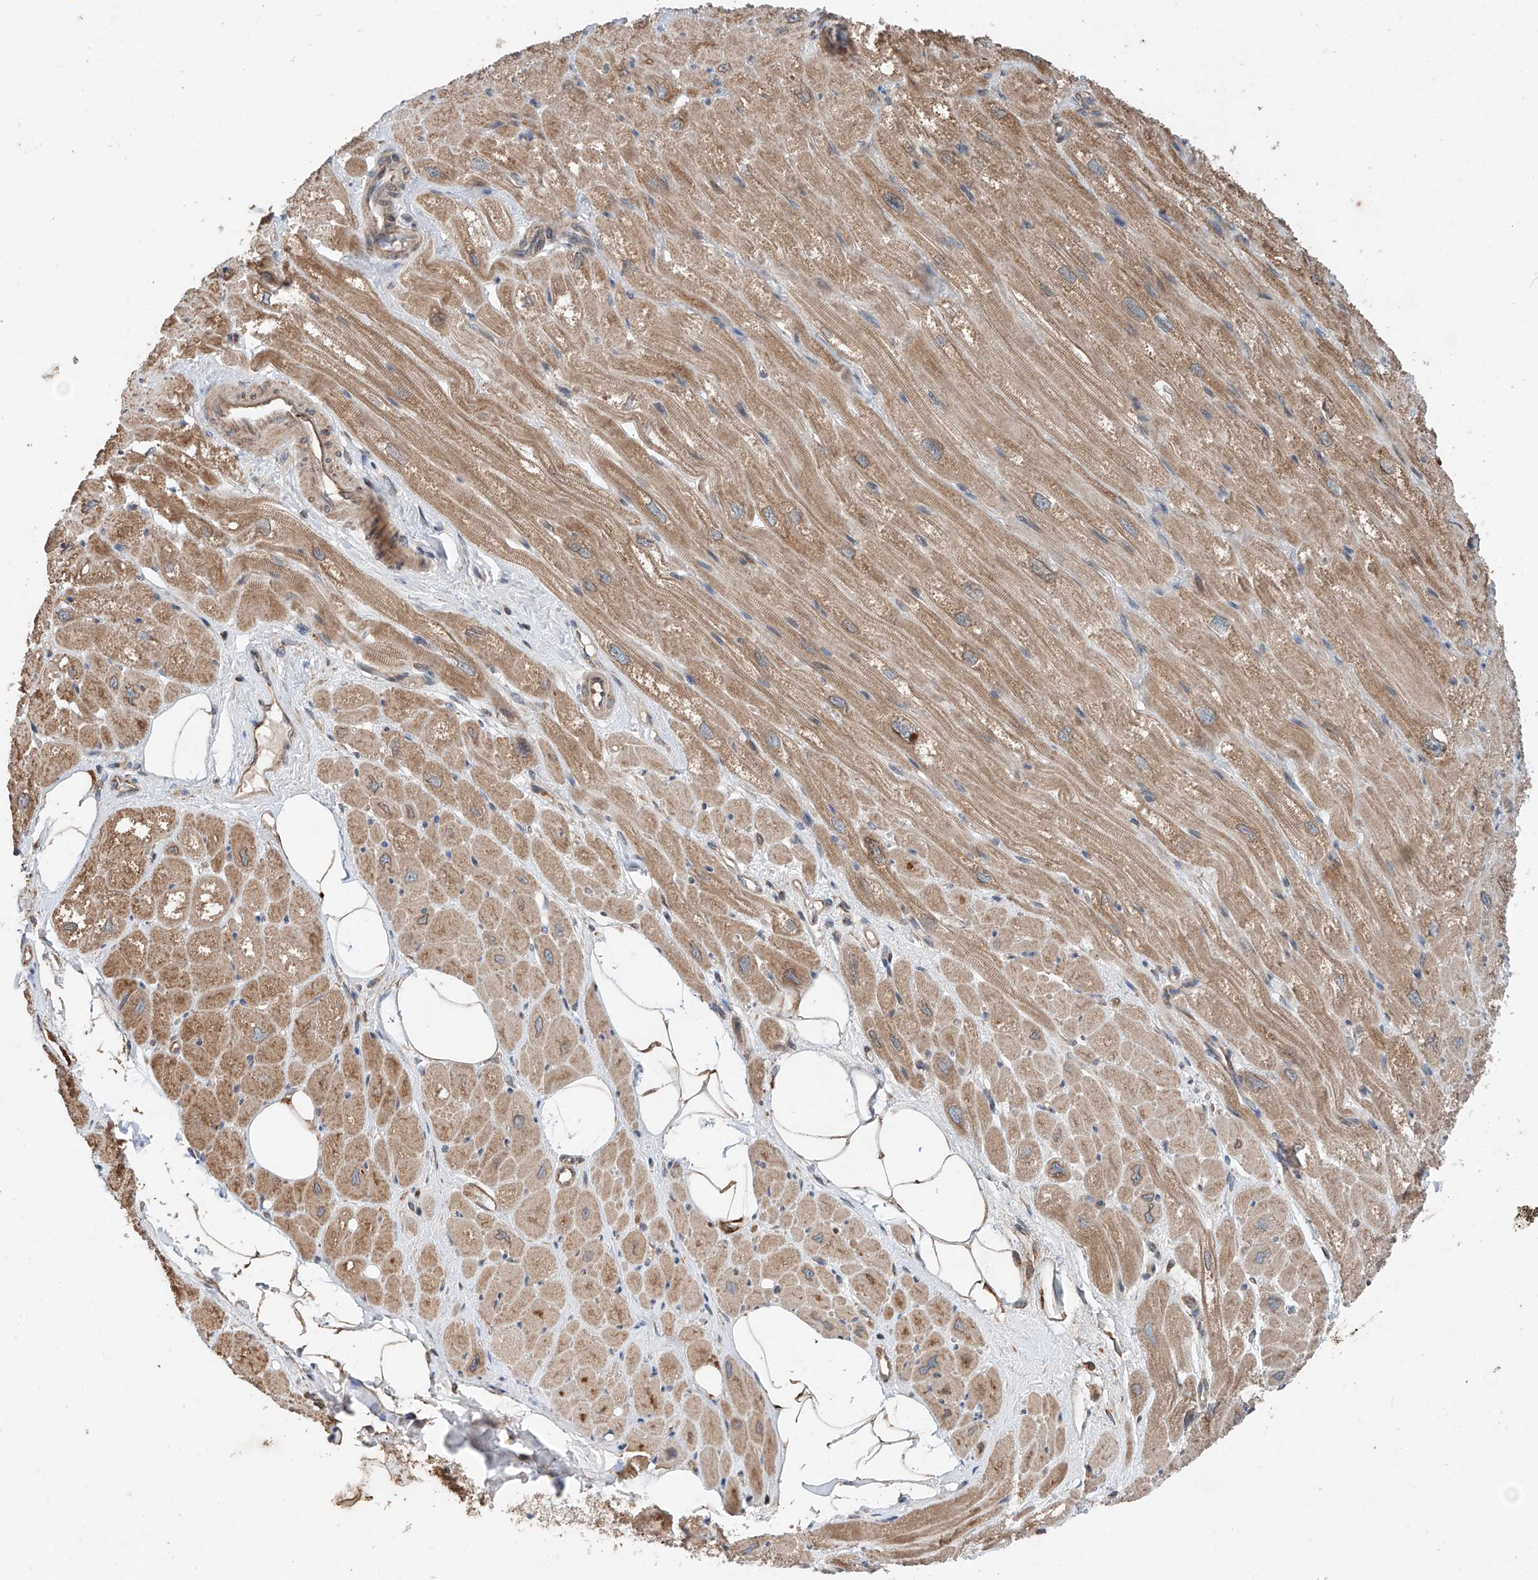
{"staining": {"intensity": "moderate", "quantity": ">75%", "location": "cytoplasmic/membranous"}, "tissue": "heart muscle", "cell_type": "Cardiomyocytes", "image_type": "normal", "snomed": [{"axis": "morphology", "description": "Normal tissue, NOS"}, {"axis": "topography", "description": "Heart"}], "caption": "Immunohistochemical staining of unremarkable human heart muscle reveals >75% levels of moderate cytoplasmic/membranous protein staining in about >75% of cardiomyocytes.", "gene": "AP4B1", "patient": {"sex": "male", "age": 50}}